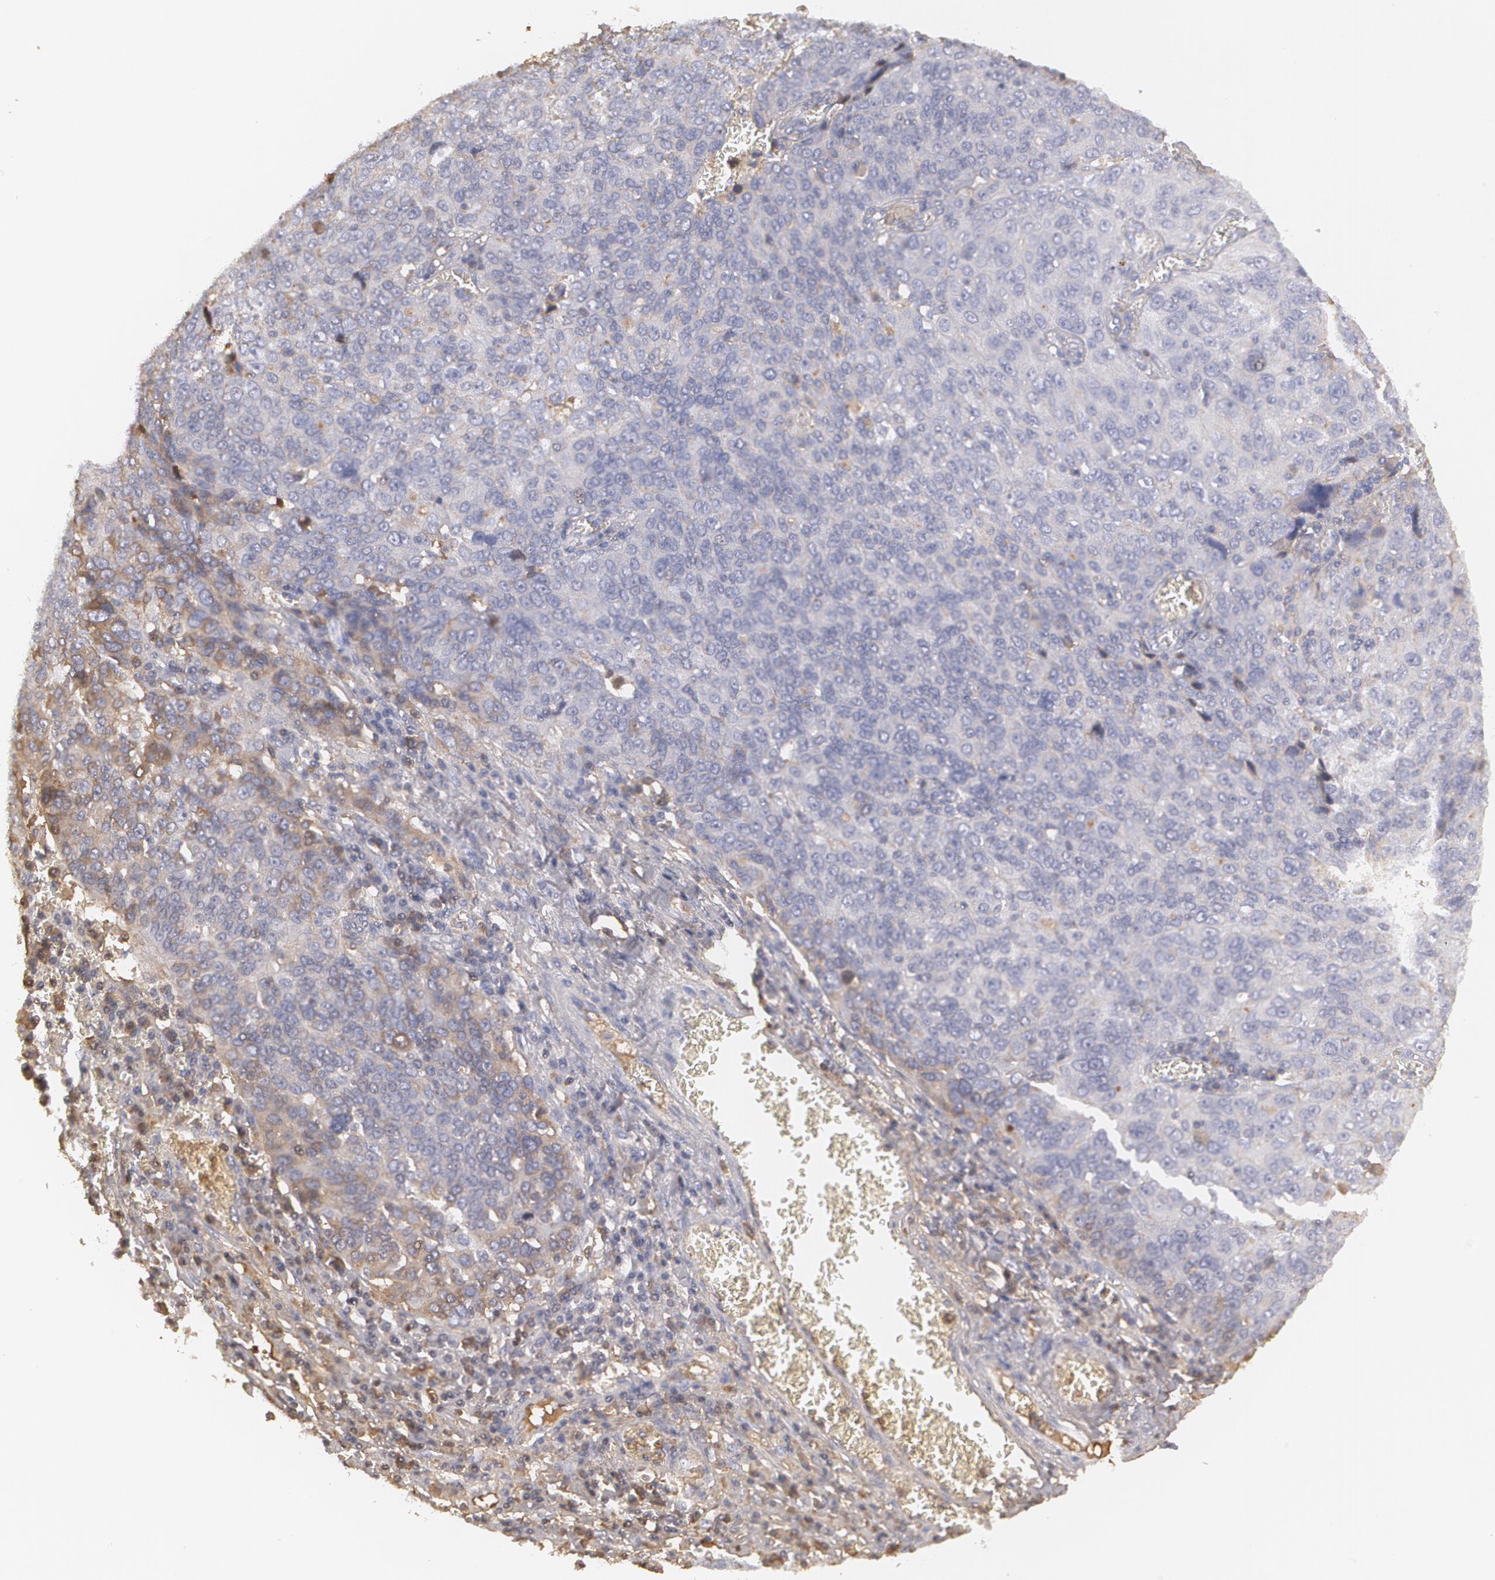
{"staining": {"intensity": "negative", "quantity": "none", "location": "none"}, "tissue": "ovarian cancer", "cell_type": "Tumor cells", "image_type": "cancer", "snomed": [{"axis": "morphology", "description": "Carcinoma, endometroid"}, {"axis": "topography", "description": "Ovary"}], "caption": "Endometroid carcinoma (ovarian) was stained to show a protein in brown. There is no significant staining in tumor cells.", "gene": "SERPINA1", "patient": {"sex": "female", "age": 75}}